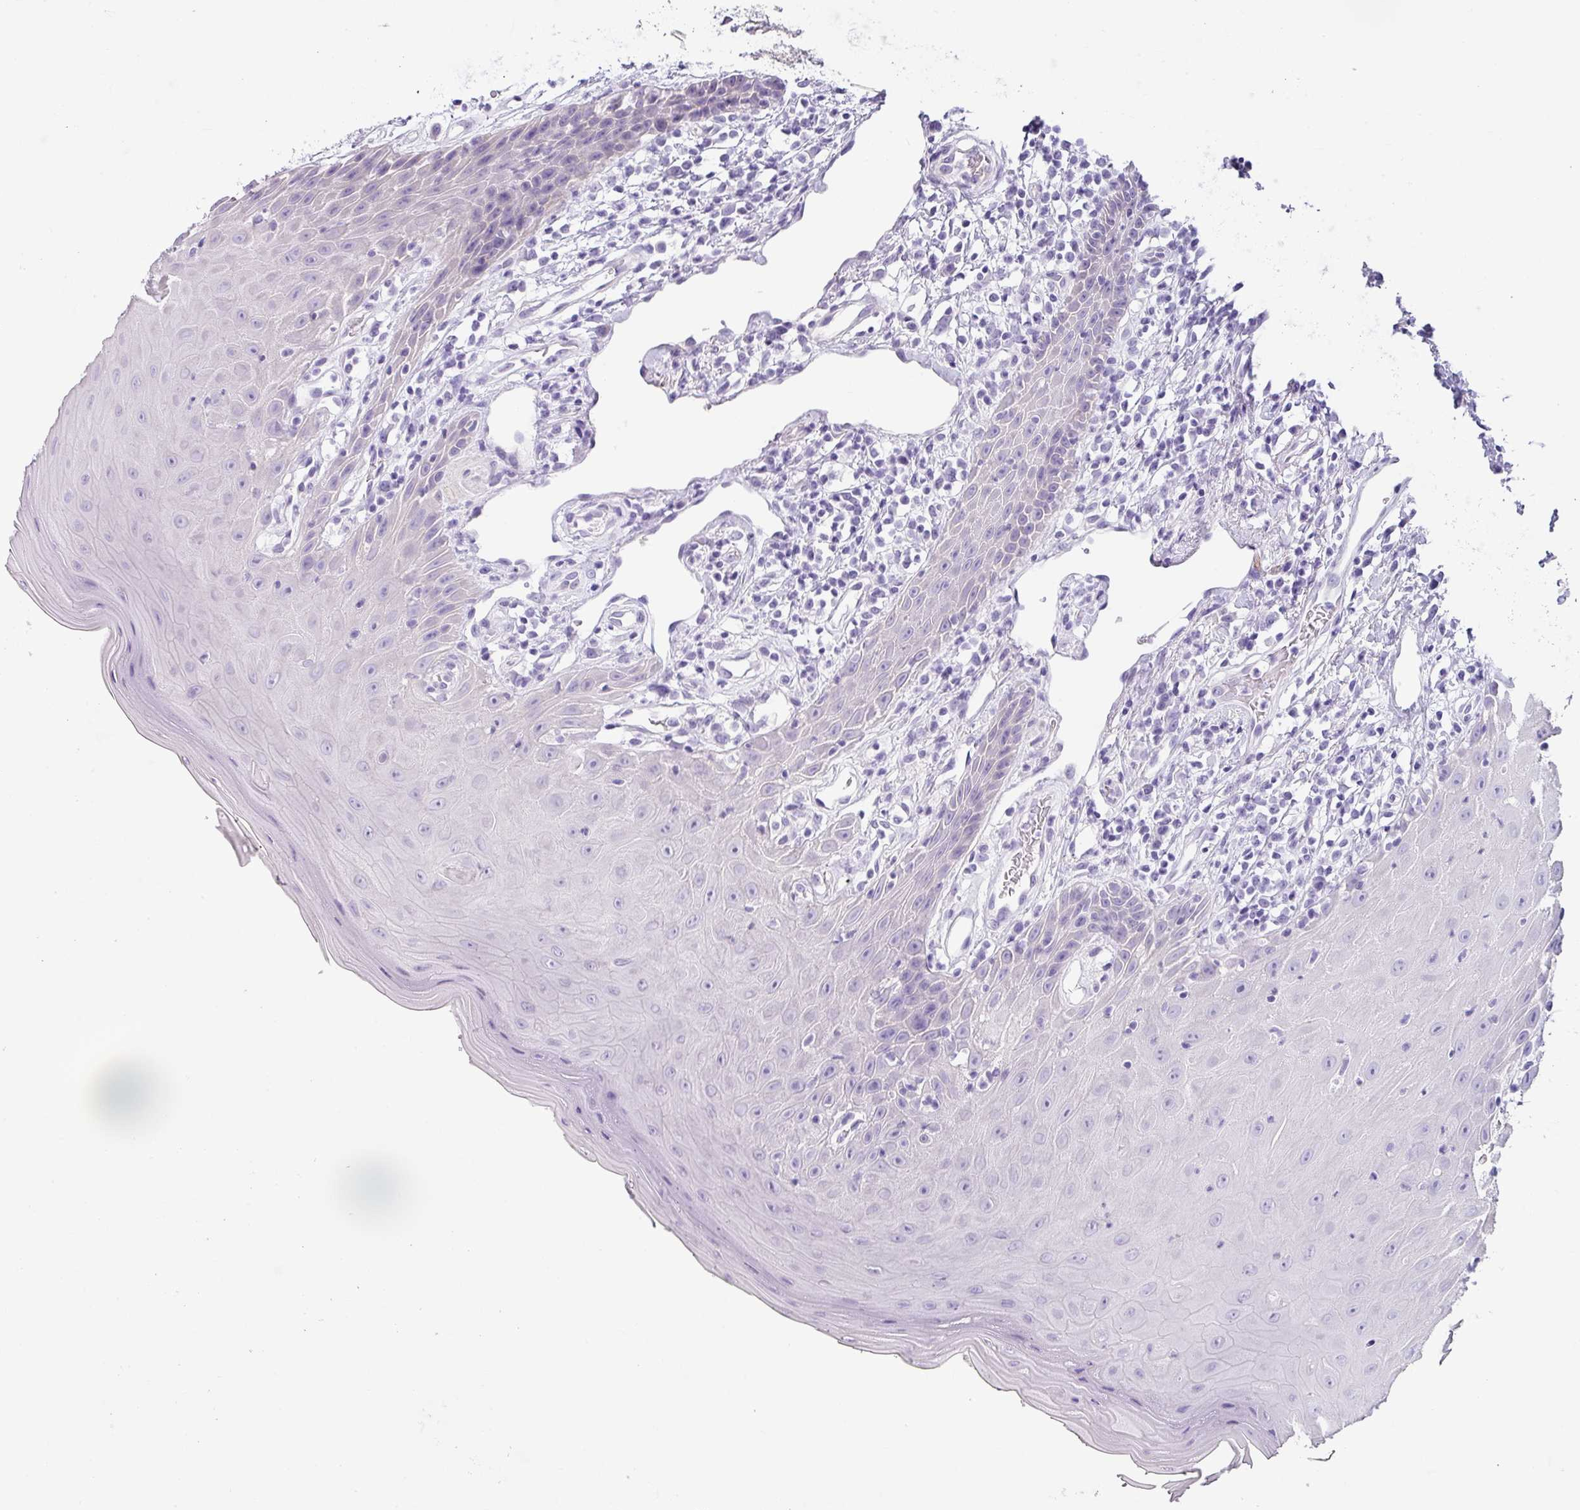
{"staining": {"intensity": "negative", "quantity": "none", "location": "none"}, "tissue": "oral mucosa", "cell_type": "Squamous epithelial cells", "image_type": "normal", "snomed": [{"axis": "morphology", "description": "Normal tissue, NOS"}, {"axis": "topography", "description": "Oral tissue"}, {"axis": "topography", "description": "Tounge, NOS"}], "caption": "DAB (3,3'-diaminobenzidine) immunohistochemical staining of benign human oral mucosa displays no significant staining in squamous epithelial cells. (Brightfield microscopy of DAB immunohistochemistry at high magnification).", "gene": "PALS2", "patient": {"sex": "female", "age": 59}}